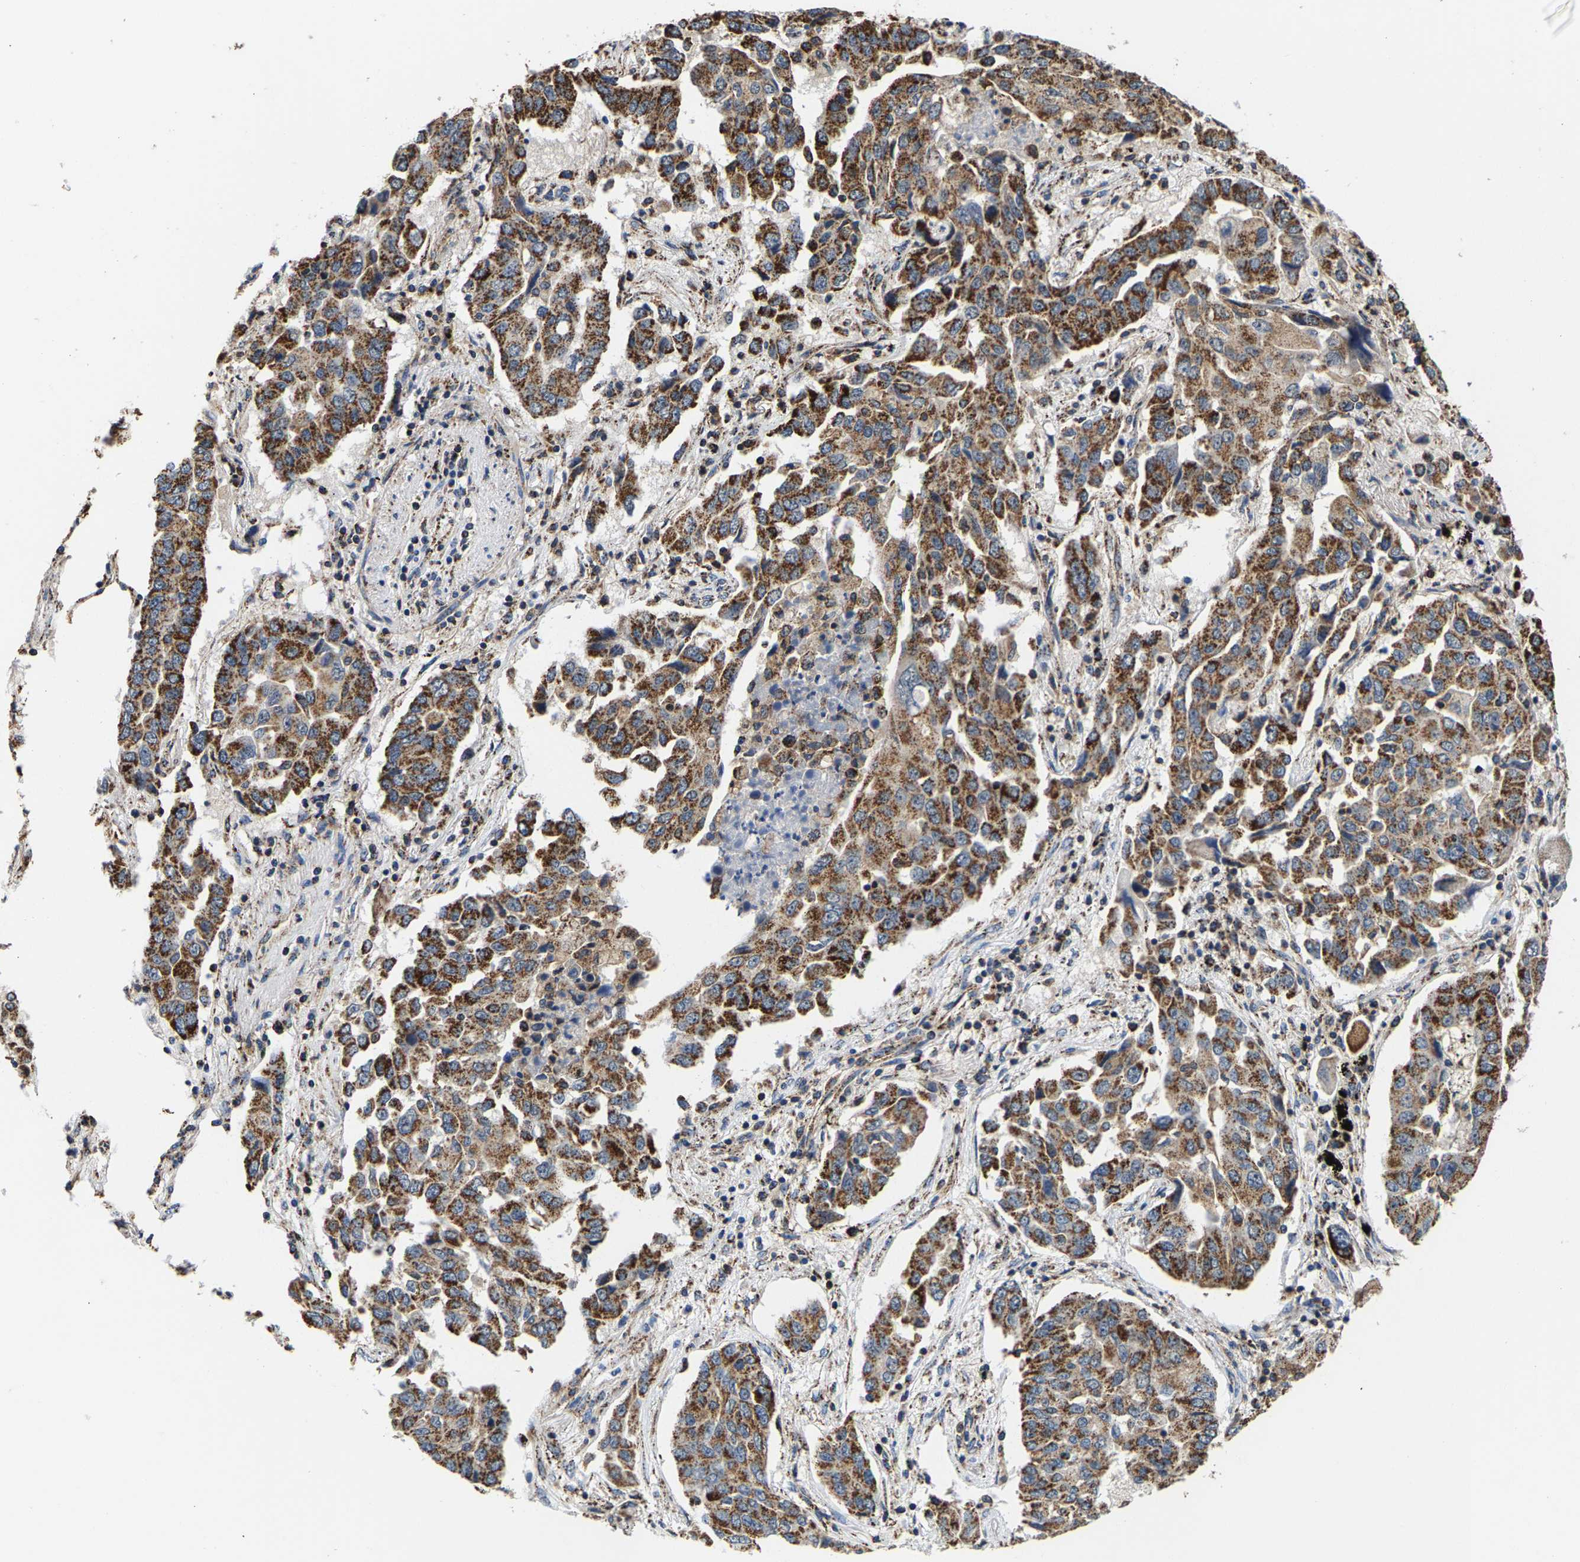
{"staining": {"intensity": "moderate", "quantity": ">75%", "location": "cytoplasmic/membranous"}, "tissue": "lung cancer", "cell_type": "Tumor cells", "image_type": "cancer", "snomed": [{"axis": "morphology", "description": "Adenocarcinoma, NOS"}, {"axis": "topography", "description": "Lung"}], "caption": "DAB immunohistochemical staining of lung cancer displays moderate cytoplasmic/membranous protein staining in about >75% of tumor cells. (brown staining indicates protein expression, while blue staining denotes nuclei).", "gene": "SHMT2", "patient": {"sex": "female", "age": 65}}